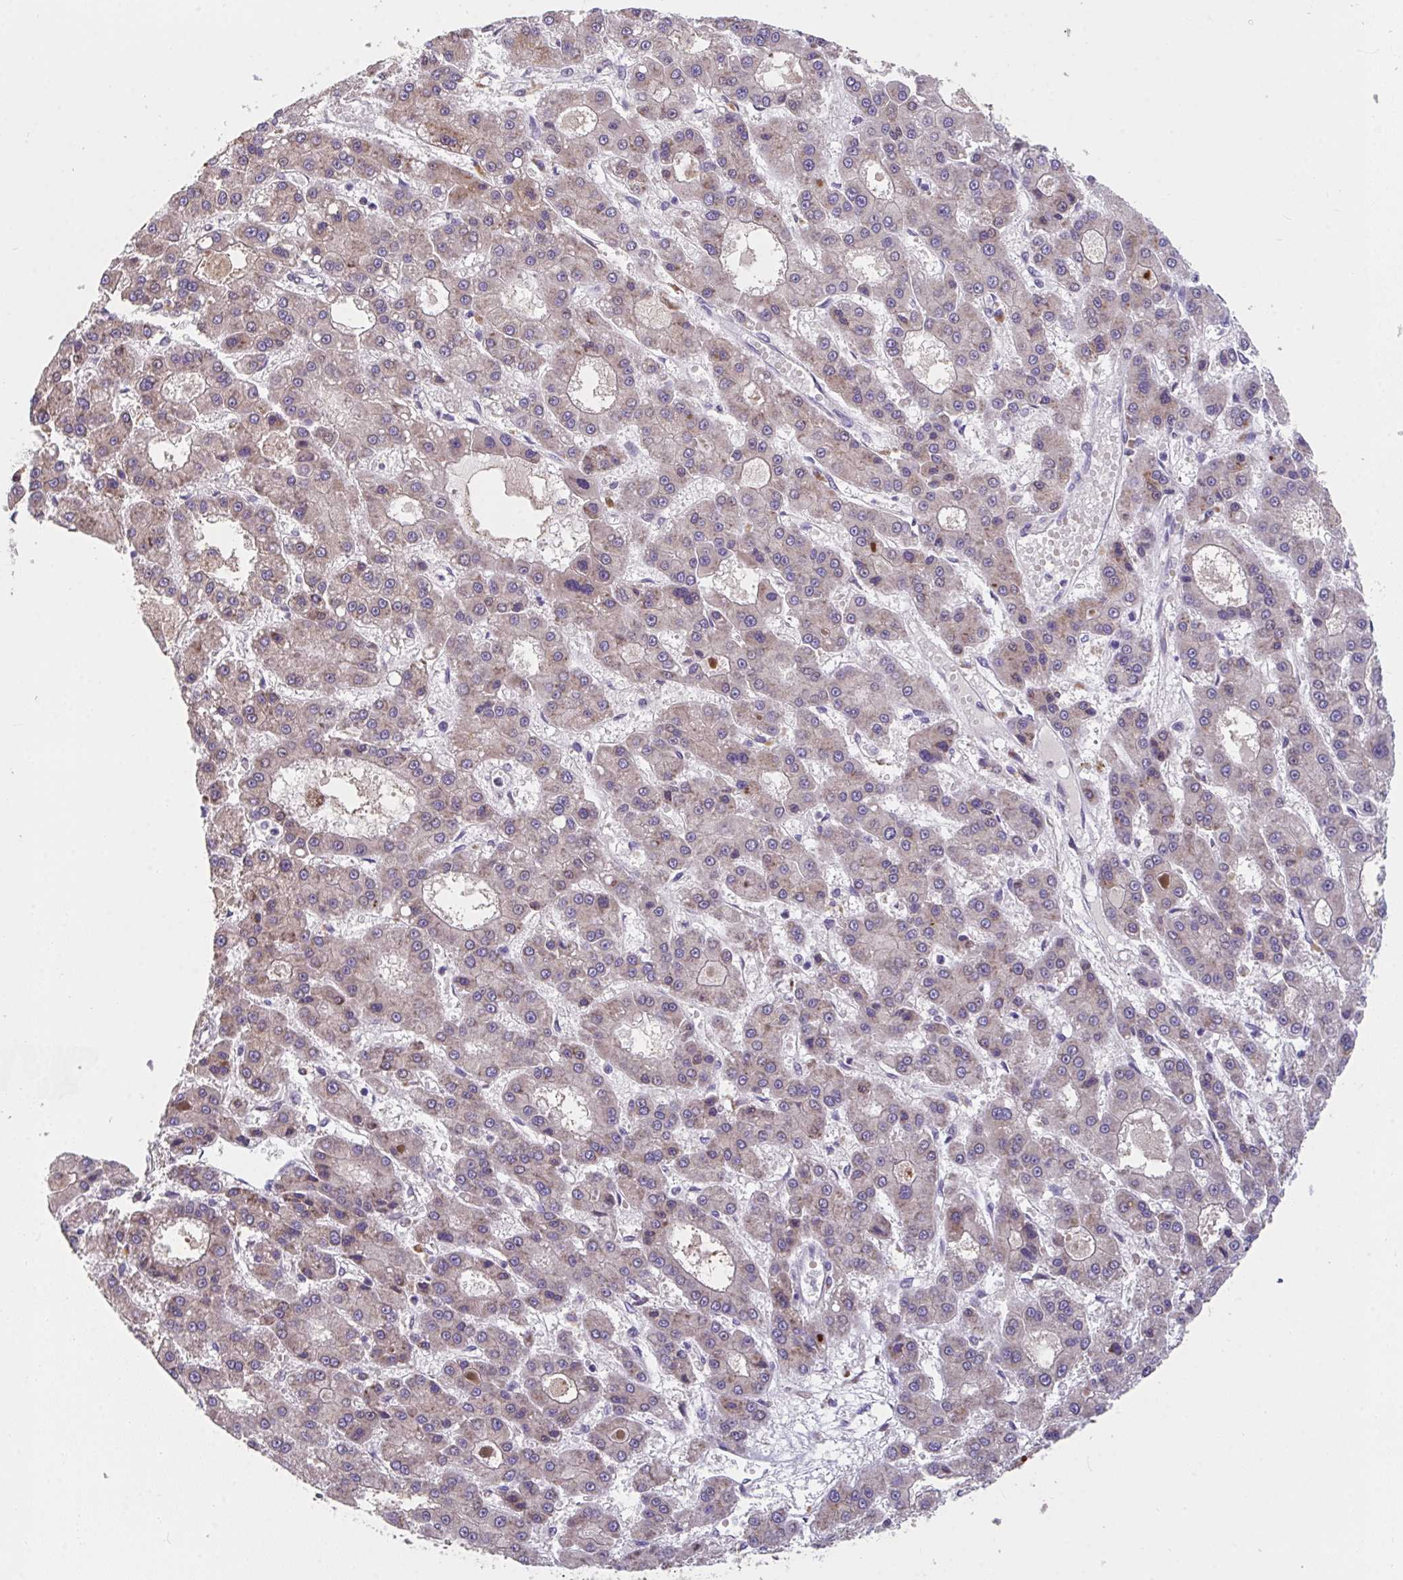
{"staining": {"intensity": "weak", "quantity": ">75%", "location": "cytoplasmic/membranous"}, "tissue": "liver cancer", "cell_type": "Tumor cells", "image_type": "cancer", "snomed": [{"axis": "morphology", "description": "Carcinoma, Hepatocellular, NOS"}, {"axis": "topography", "description": "Liver"}], "caption": "The micrograph exhibits immunohistochemical staining of liver cancer. There is weak cytoplasmic/membranous positivity is present in approximately >75% of tumor cells. The protein is shown in brown color, while the nuclei are stained blue.", "gene": "SUSD4", "patient": {"sex": "male", "age": 70}}